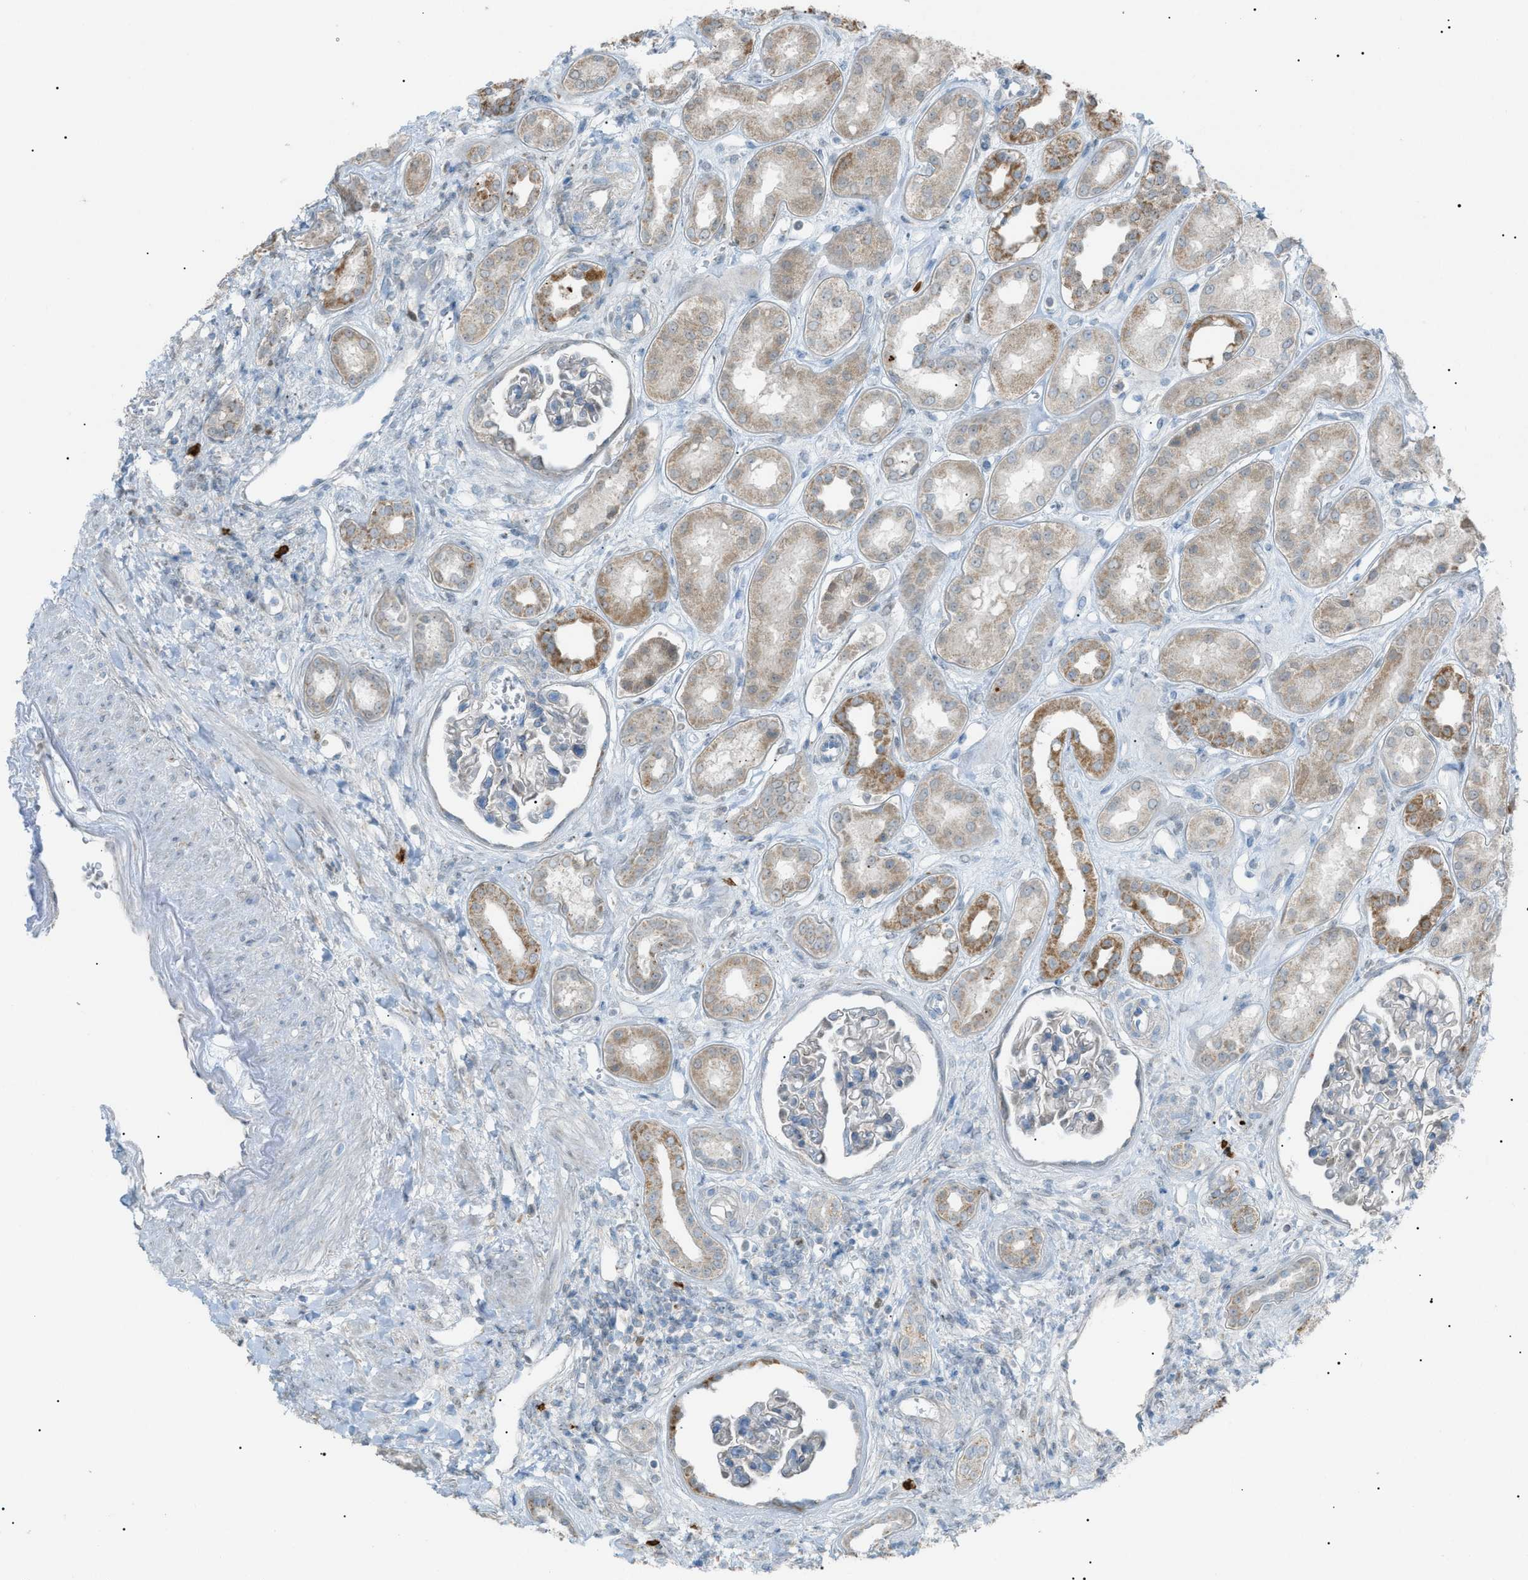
{"staining": {"intensity": "negative", "quantity": "none", "location": "none"}, "tissue": "kidney", "cell_type": "Cells in glomeruli", "image_type": "normal", "snomed": [{"axis": "morphology", "description": "Normal tissue, NOS"}, {"axis": "topography", "description": "Kidney"}], "caption": "DAB (3,3'-diaminobenzidine) immunohistochemical staining of normal human kidney displays no significant positivity in cells in glomeruli. (Brightfield microscopy of DAB (3,3'-diaminobenzidine) immunohistochemistry (IHC) at high magnification).", "gene": "ZNF516", "patient": {"sex": "male", "age": 59}}